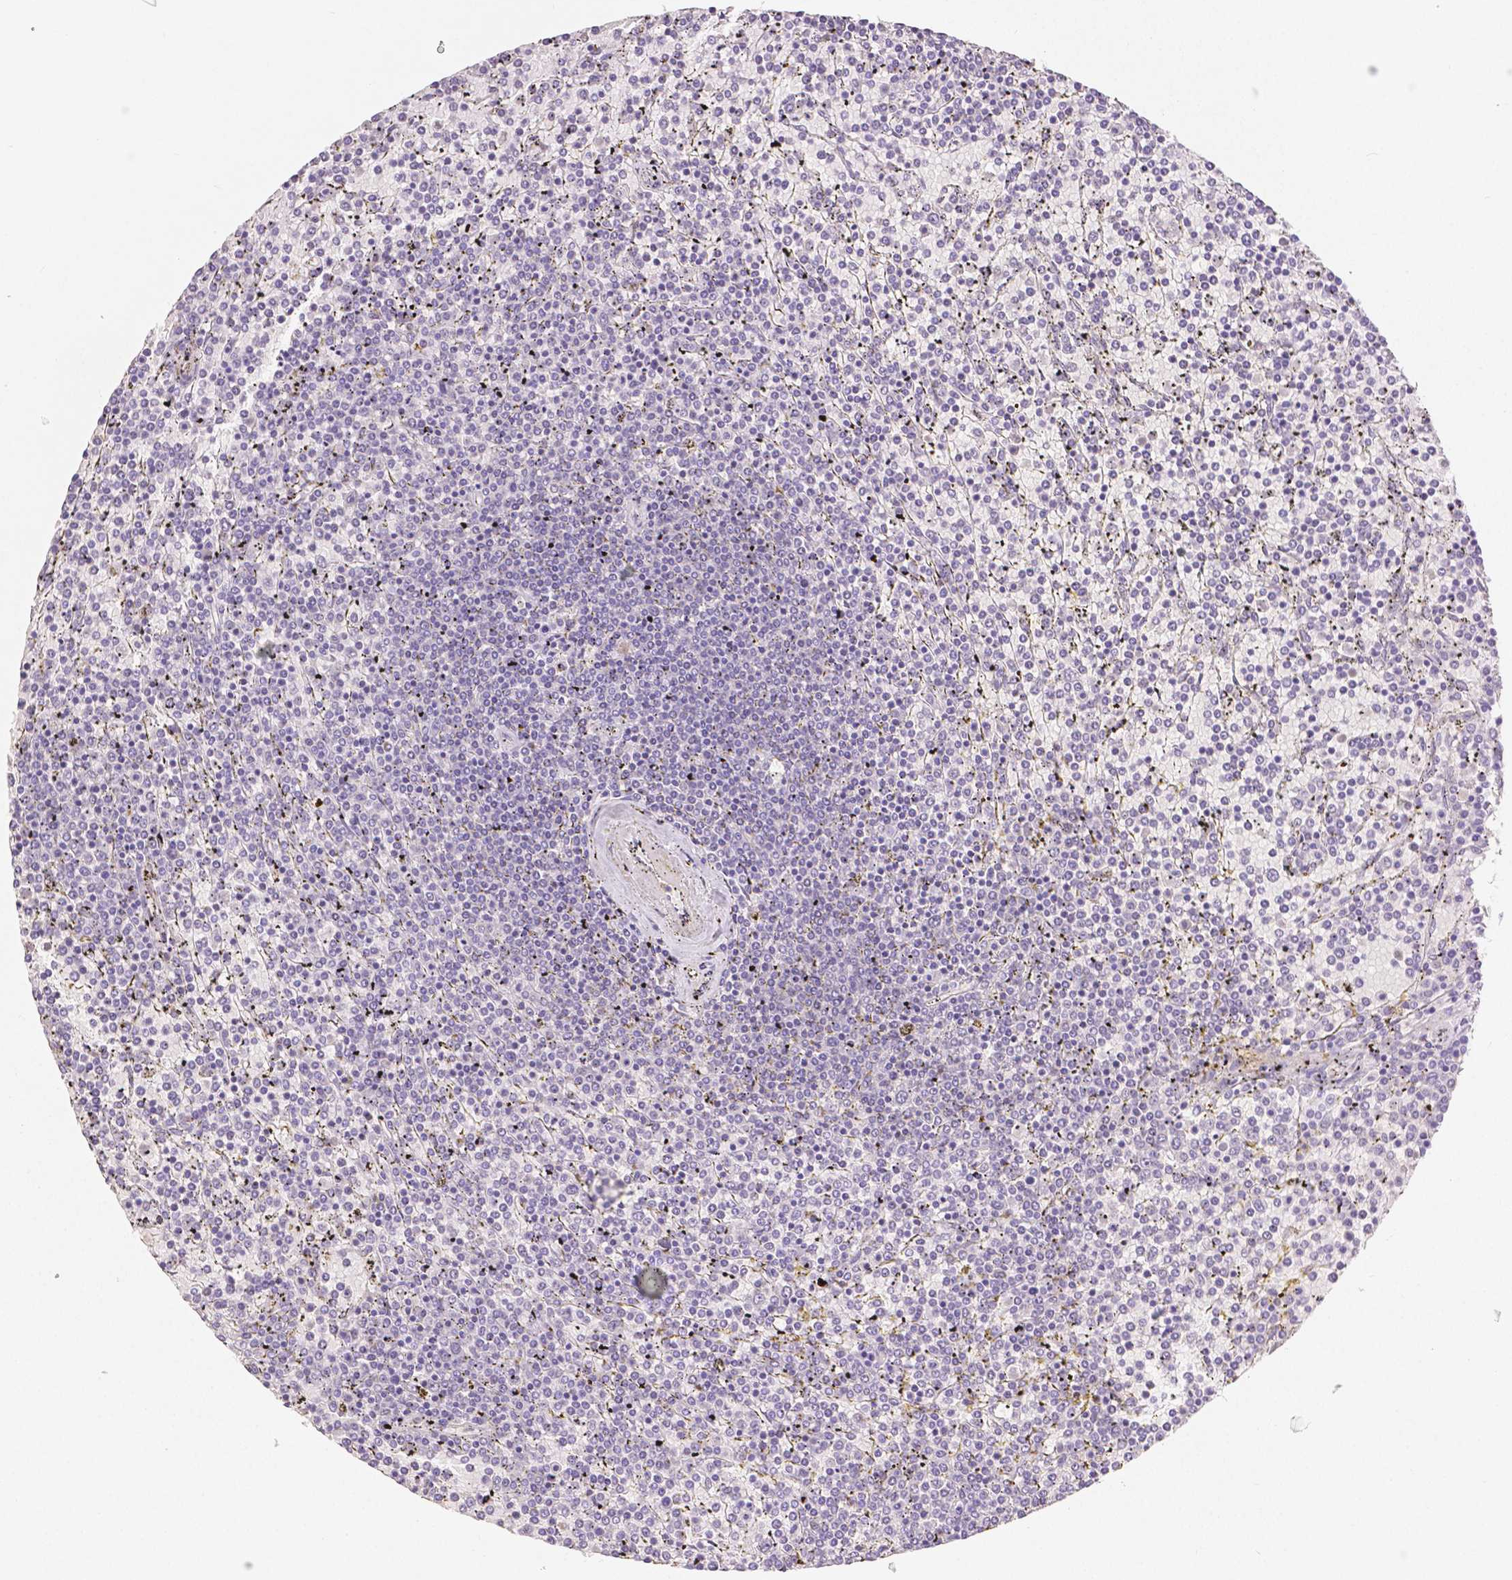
{"staining": {"intensity": "negative", "quantity": "none", "location": "none"}, "tissue": "lymphoma", "cell_type": "Tumor cells", "image_type": "cancer", "snomed": [{"axis": "morphology", "description": "Malignant lymphoma, non-Hodgkin's type, Low grade"}, {"axis": "topography", "description": "Spleen"}], "caption": "An image of human malignant lymphoma, non-Hodgkin's type (low-grade) is negative for staining in tumor cells. (DAB (3,3'-diaminobenzidine) IHC, high magnification).", "gene": "OCLN", "patient": {"sex": "female", "age": 77}}